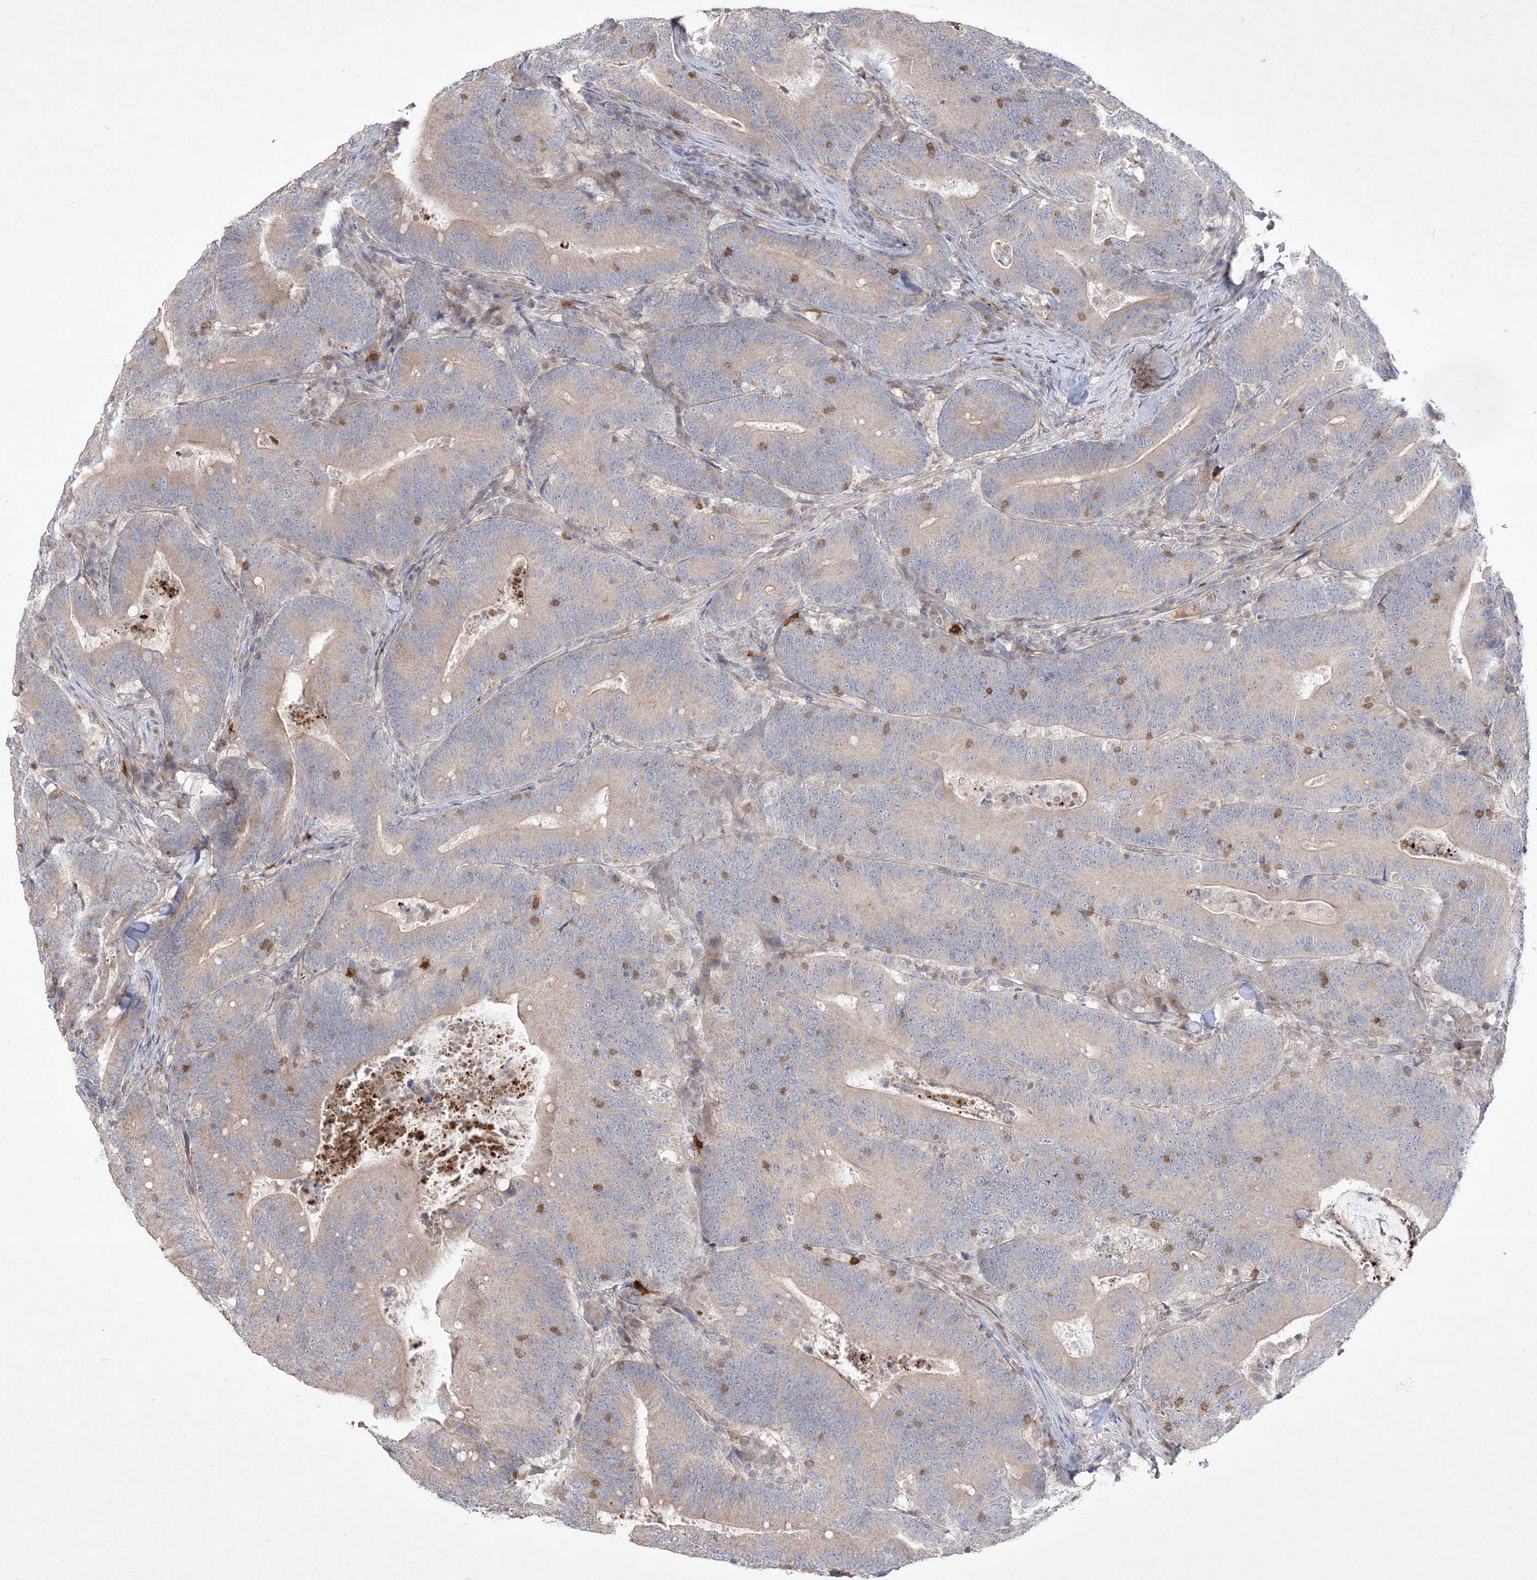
{"staining": {"intensity": "weak", "quantity": "25%-75%", "location": "cytoplasmic/membranous"}, "tissue": "colorectal cancer", "cell_type": "Tumor cells", "image_type": "cancer", "snomed": [{"axis": "morphology", "description": "Adenocarcinoma, NOS"}, {"axis": "topography", "description": "Colon"}], "caption": "A brown stain highlights weak cytoplasmic/membranous expression of a protein in adenocarcinoma (colorectal) tumor cells.", "gene": "CLNK", "patient": {"sex": "female", "age": 66}}